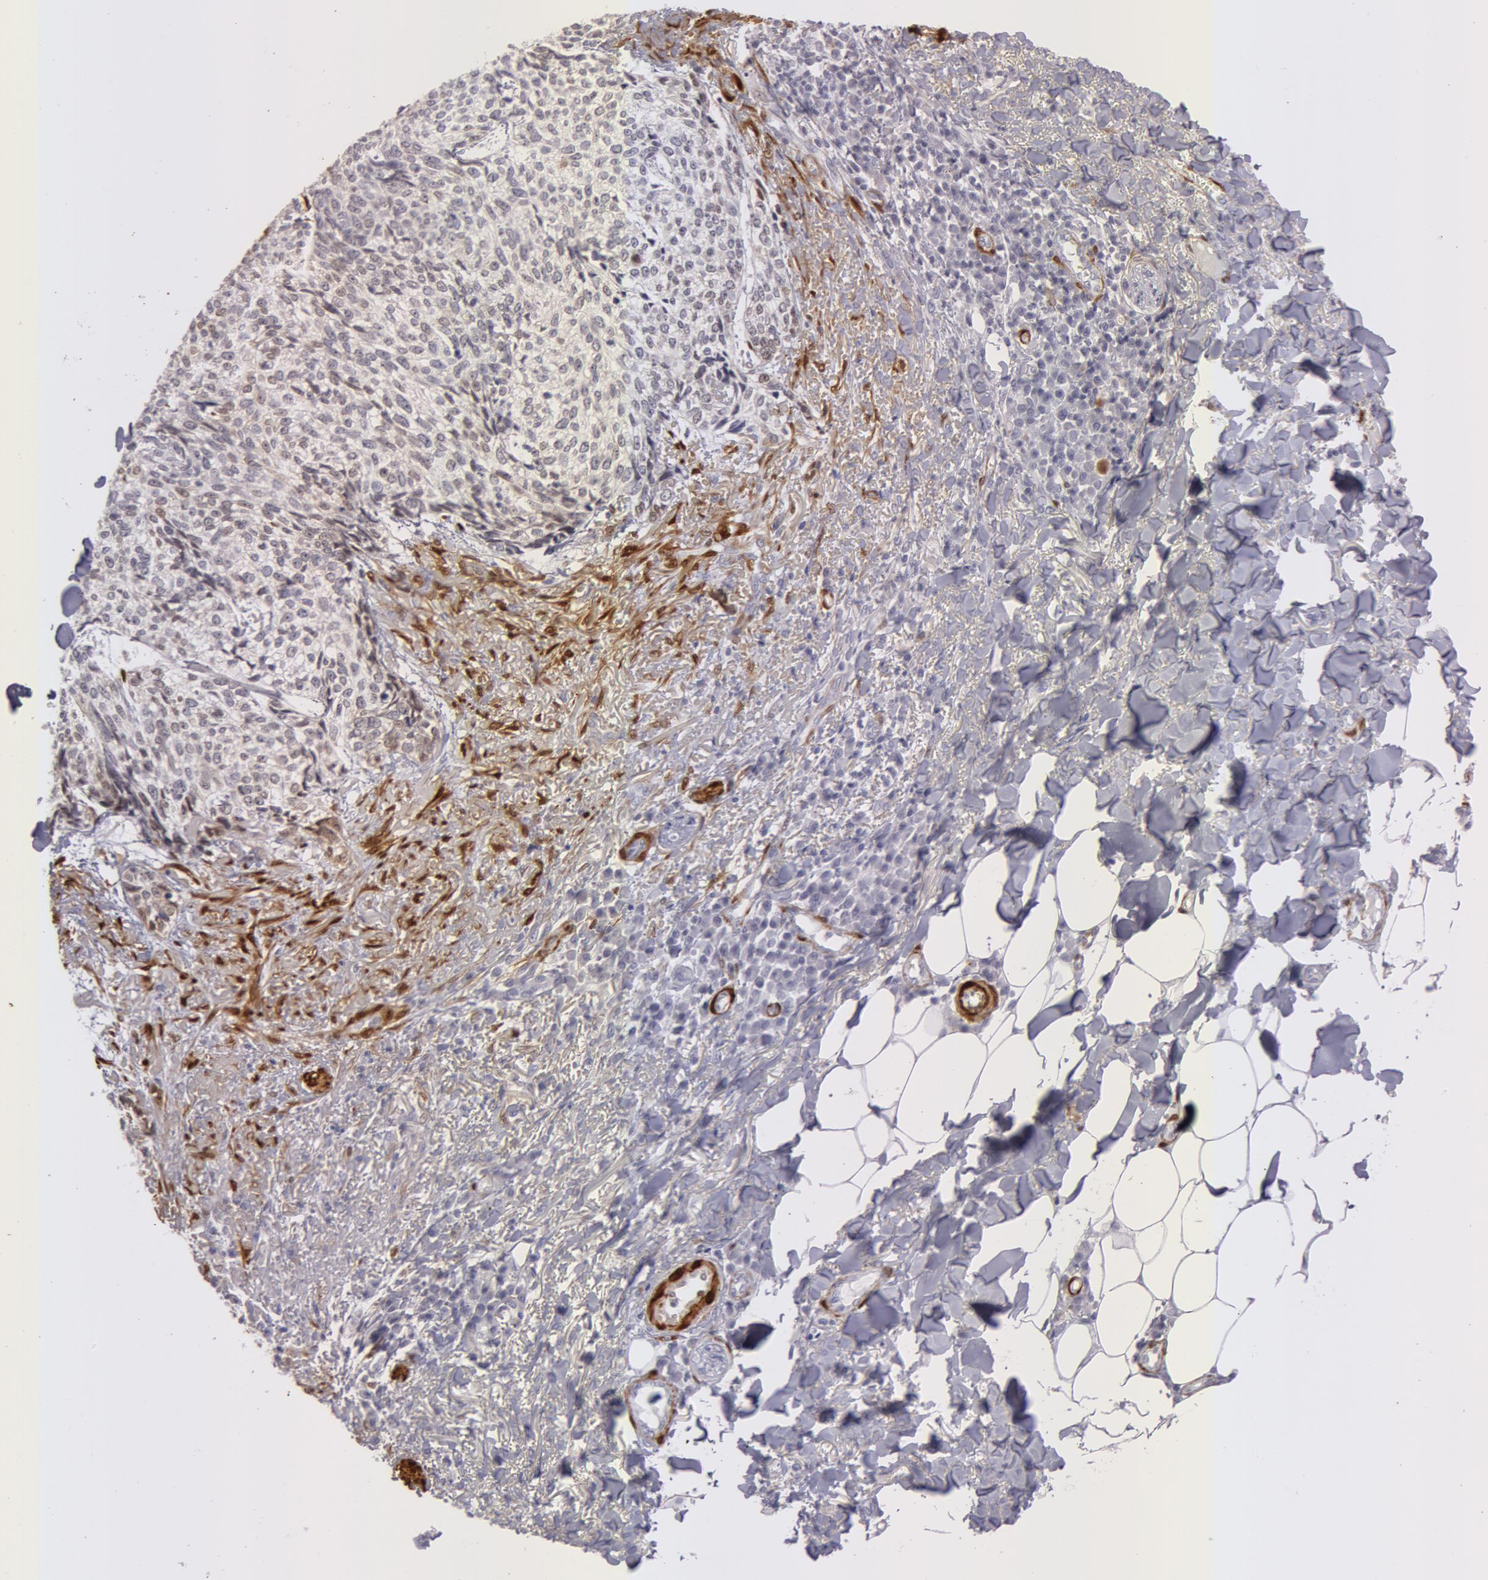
{"staining": {"intensity": "weak", "quantity": "25%-75%", "location": "cytoplasmic/membranous,nuclear"}, "tissue": "skin cancer", "cell_type": "Tumor cells", "image_type": "cancer", "snomed": [{"axis": "morphology", "description": "Basal cell carcinoma"}, {"axis": "topography", "description": "Skin"}], "caption": "Approximately 25%-75% of tumor cells in skin basal cell carcinoma demonstrate weak cytoplasmic/membranous and nuclear protein expression as visualized by brown immunohistochemical staining.", "gene": "TAGLN", "patient": {"sex": "female", "age": 89}}